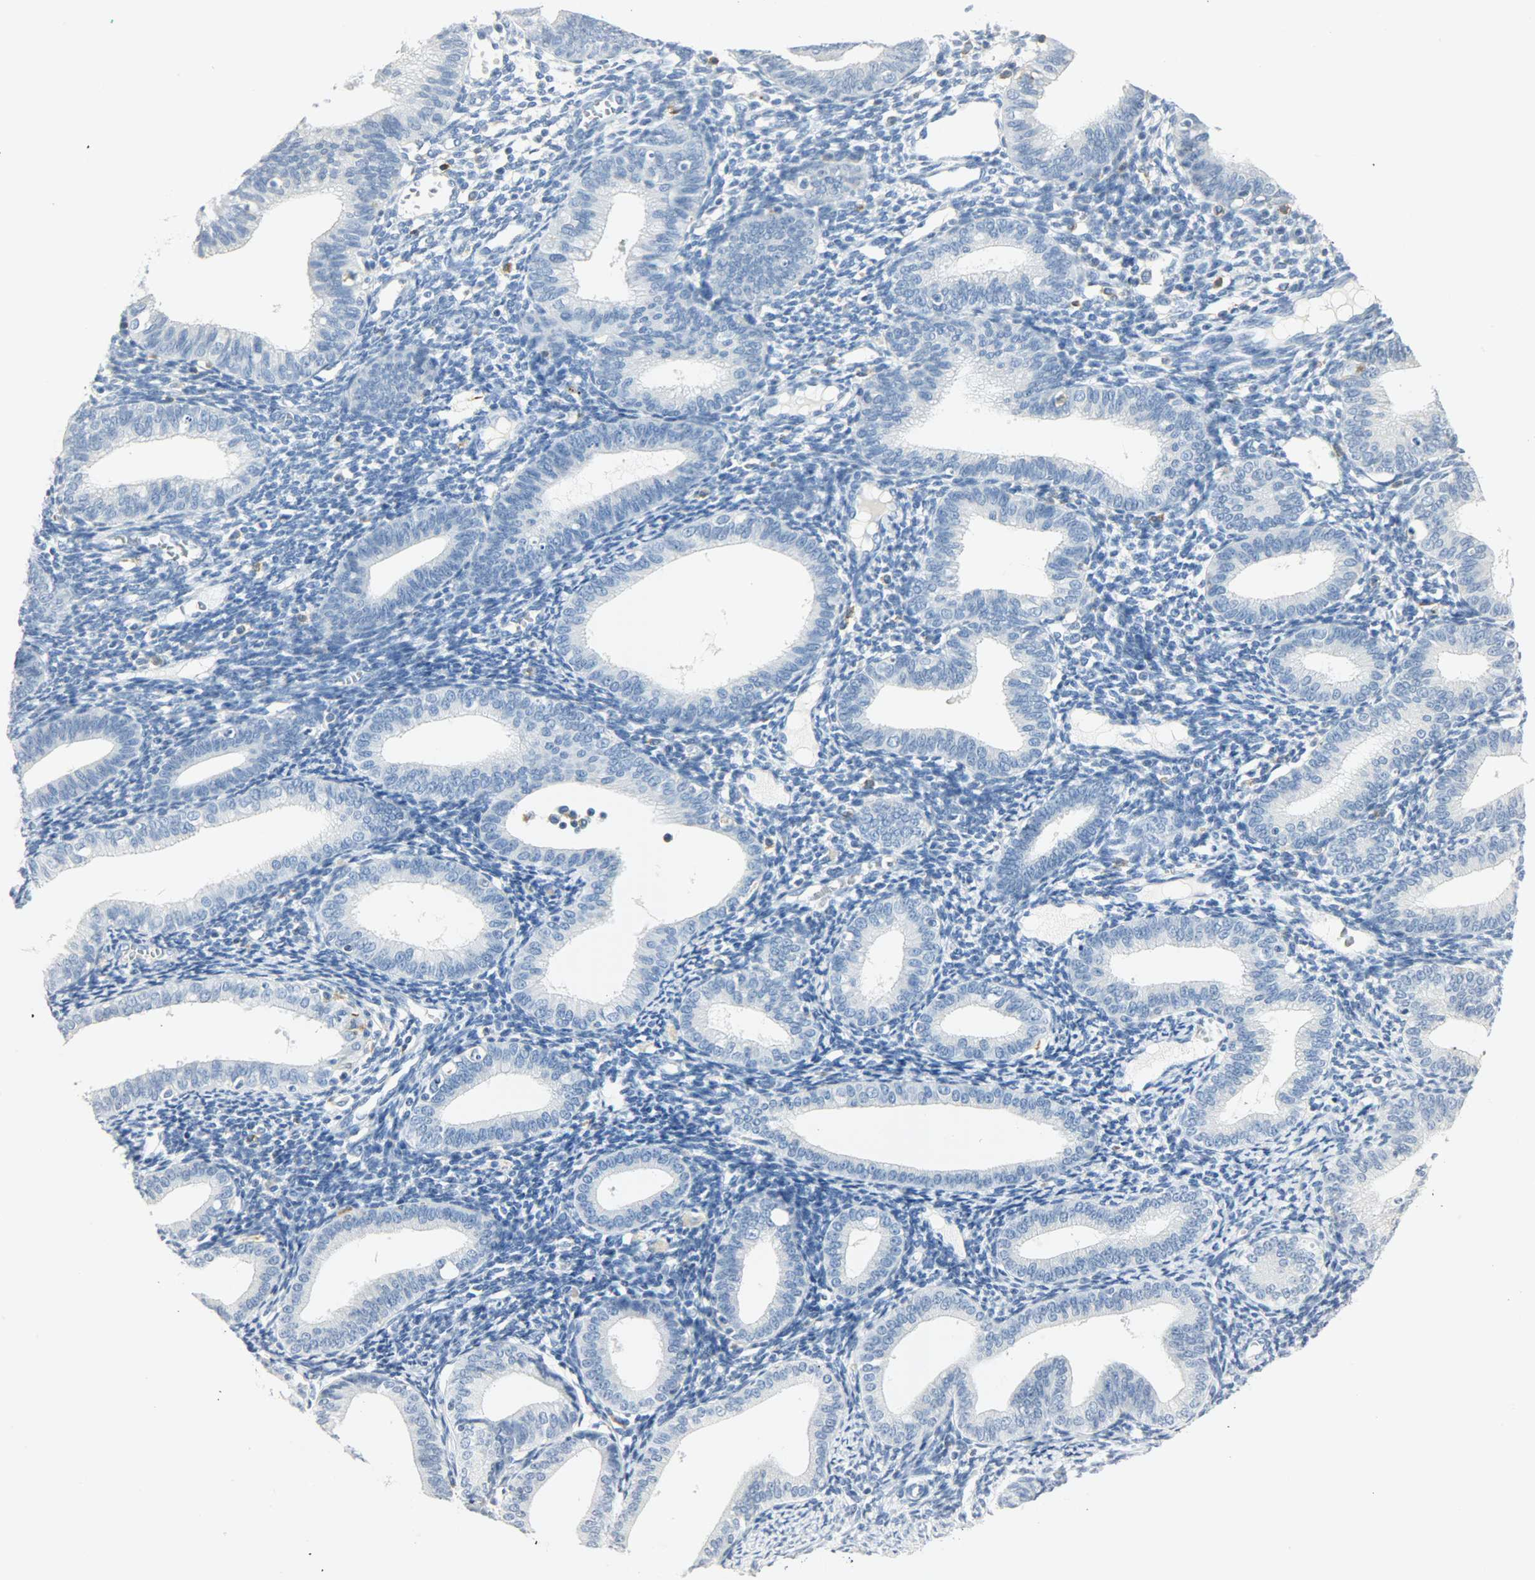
{"staining": {"intensity": "negative", "quantity": "none", "location": "none"}, "tissue": "endometrium", "cell_type": "Cells in endometrial stroma", "image_type": "normal", "snomed": [{"axis": "morphology", "description": "Normal tissue, NOS"}, {"axis": "topography", "description": "Endometrium"}], "caption": "This is a photomicrograph of immunohistochemistry (IHC) staining of normal endometrium, which shows no positivity in cells in endometrial stroma. Brightfield microscopy of immunohistochemistry (IHC) stained with DAB (3,3'-diaminobenzidine) (brown) and hematoxylin (blue), captured at high magnification.", "gene": "PTPN6", "patient": {"sex": "female", "age": 61}}